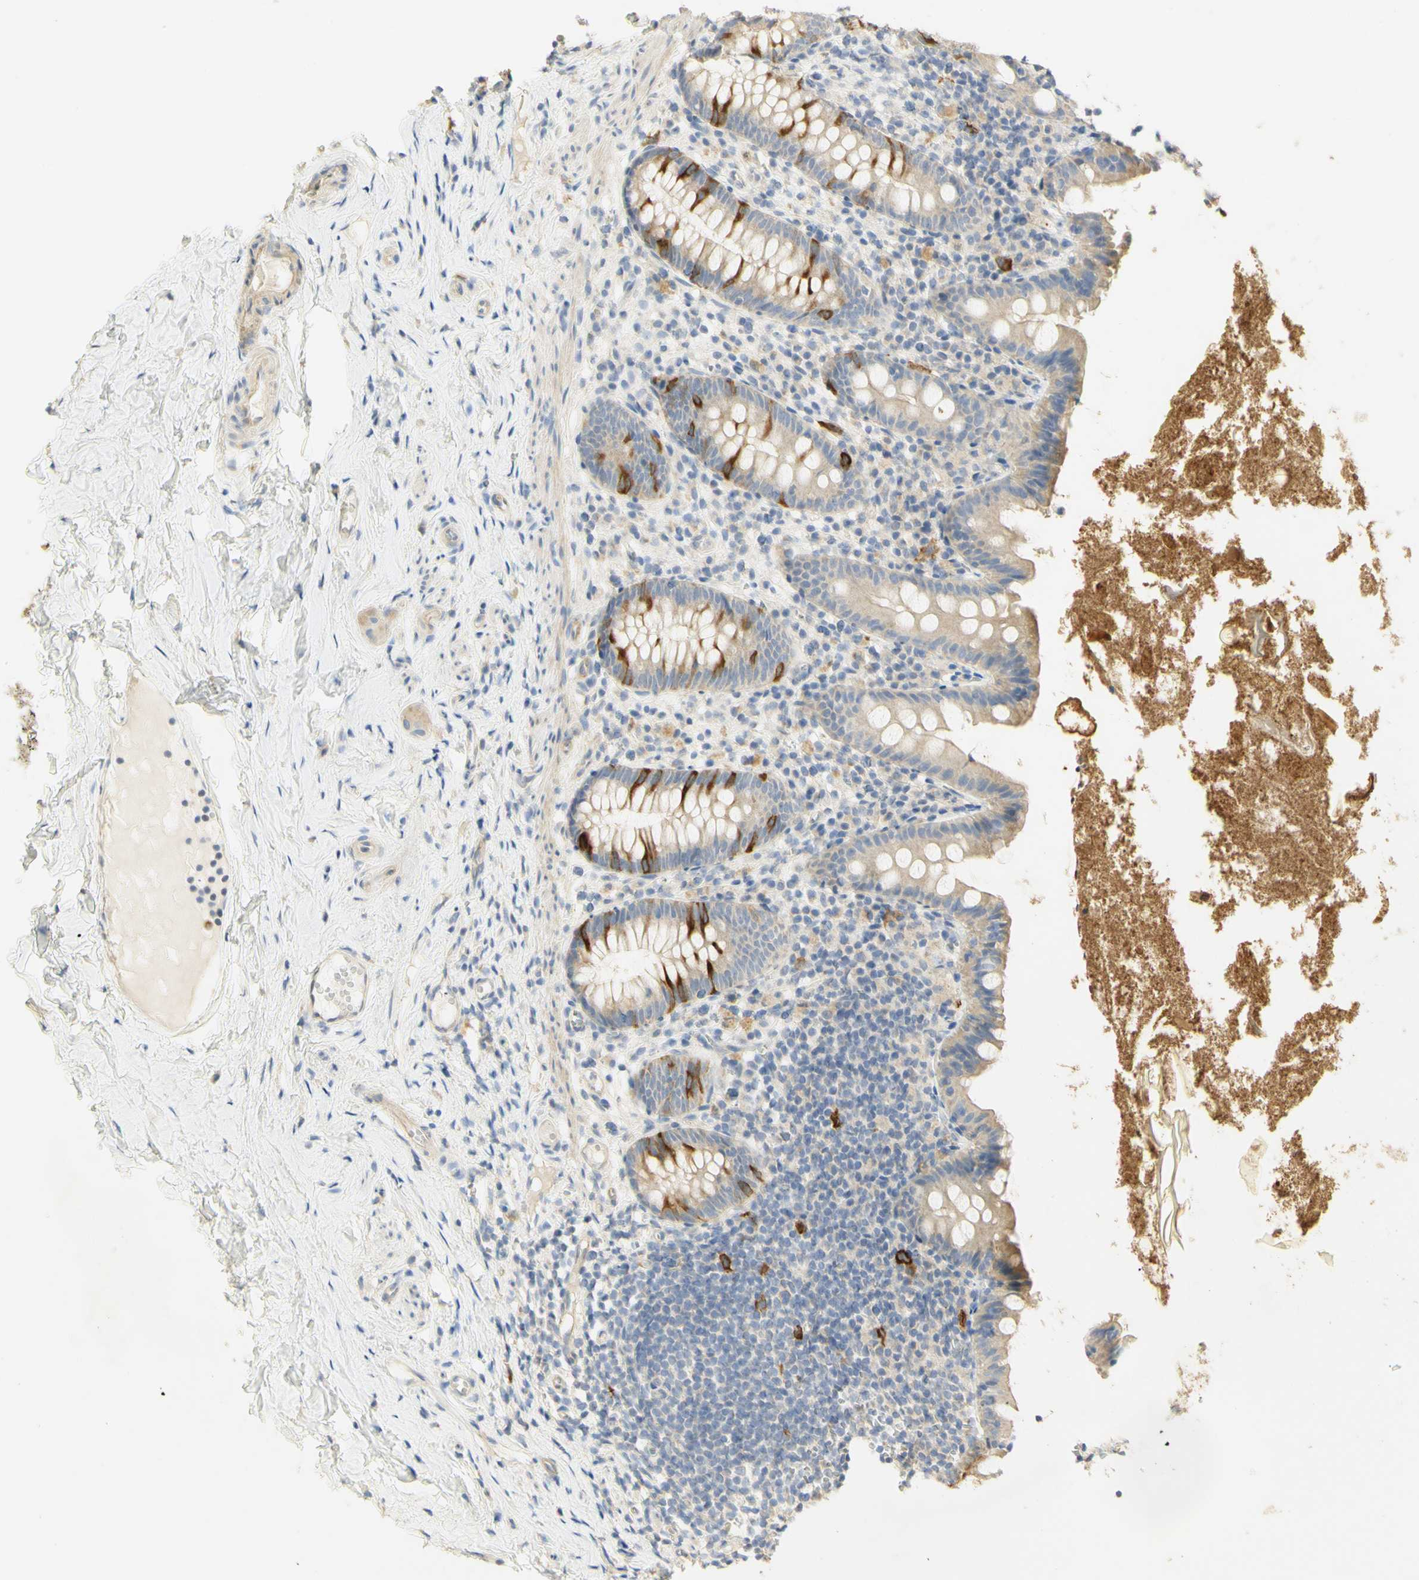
{"staining": {"intensity": "strong", "quantity": "<25%", "location": "cytoplasmic/membranous"}, "tissue": "appendix", "cell_type": "Glandular cells", "image_type": "normal", "snomed": [{"axis": "morphology", "description": "Normal tissue, NOS"}, {"axis": "topography", "description": "Appendix"}], "caption": "Appendix stained with immunohistochemistry demonstrates strong cytoplasmic/membranous expression in about <25% of glandular cells. The protein is stained brown, and the nuclei are stained in blue (DAB (3,3'-diaminobenzidine) IHC with brightfield microscopy, high magnification).", "gene": "KIF11", "patient": {"sex": "male", "age": 52}}